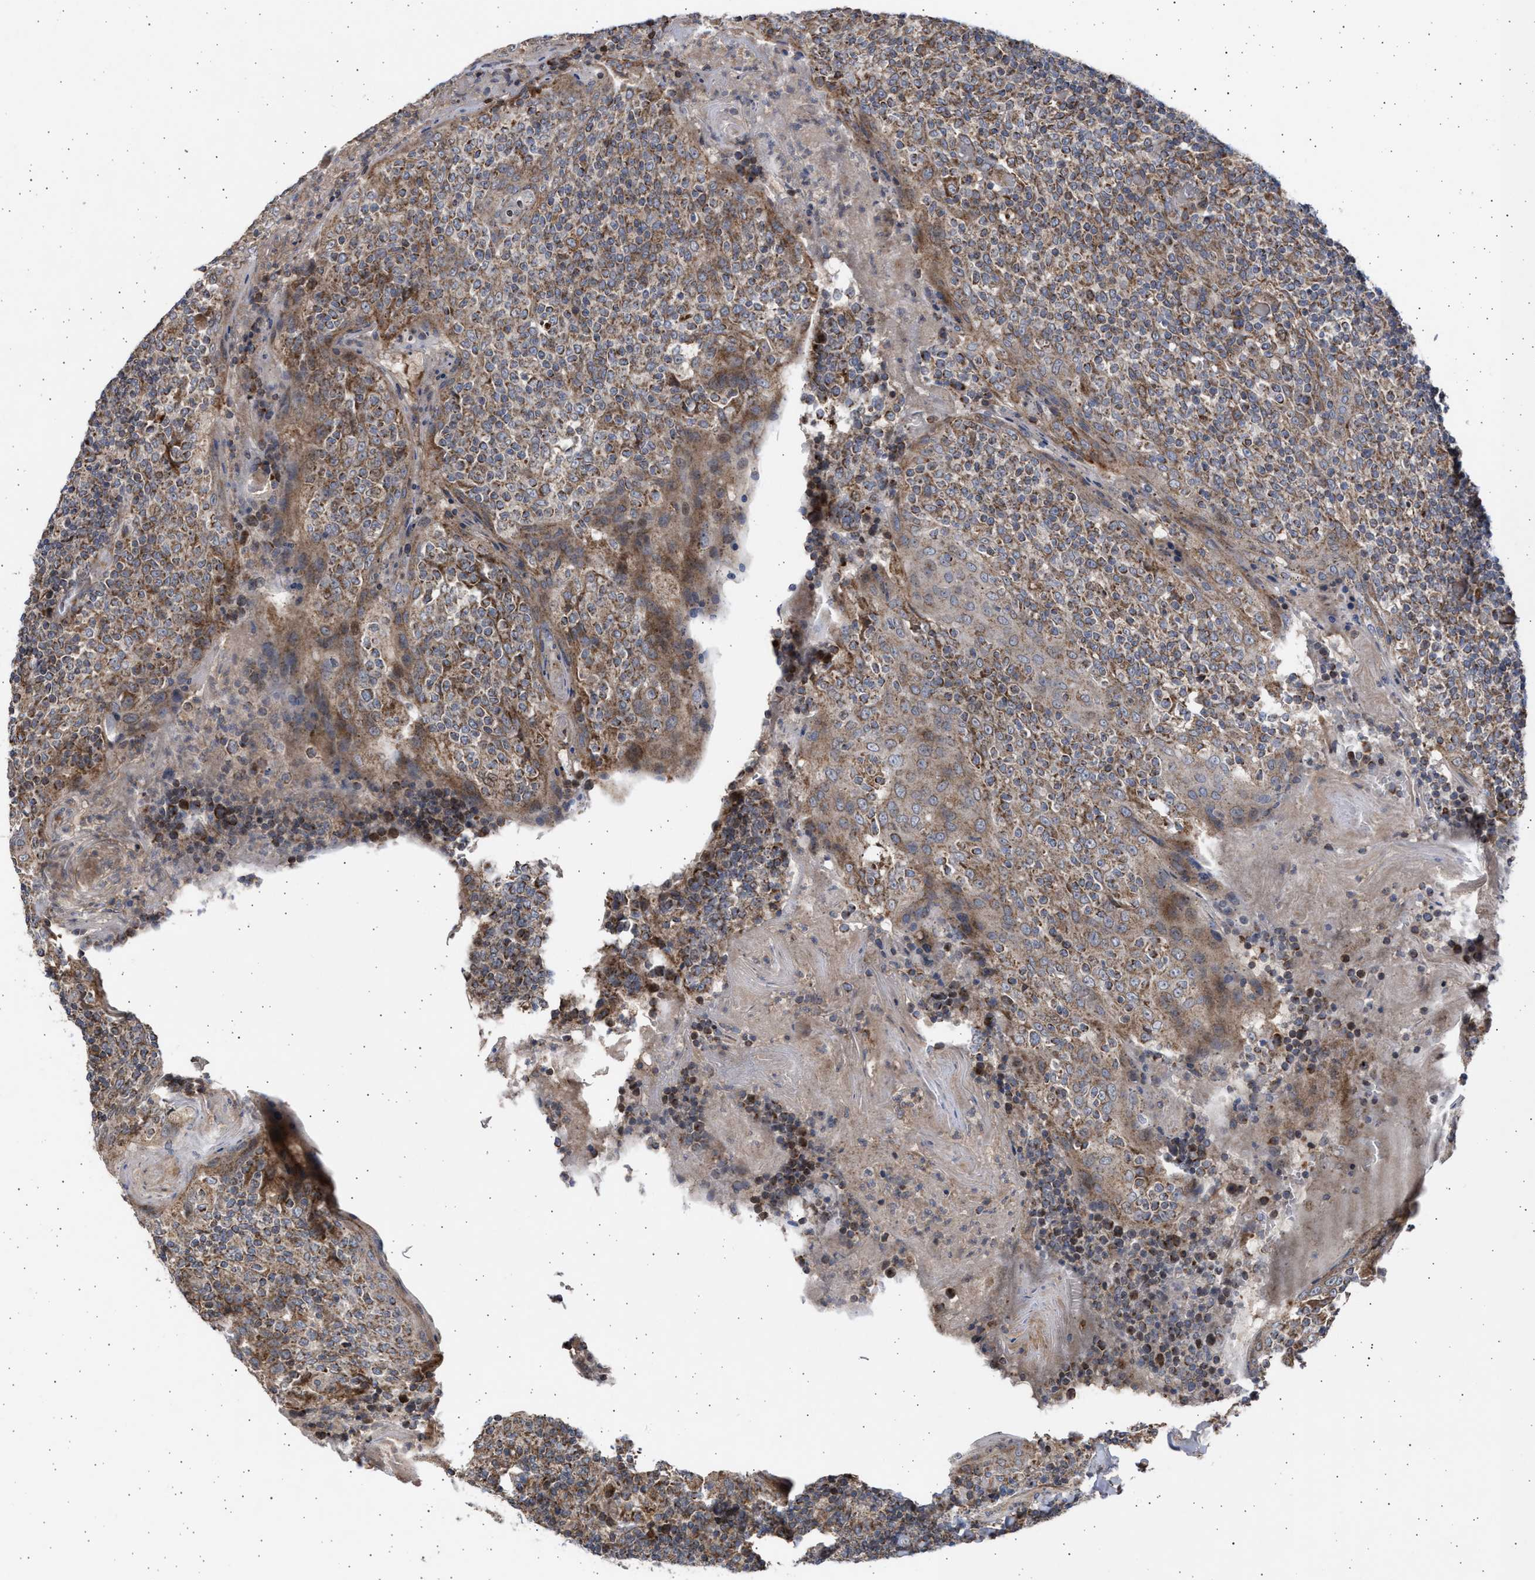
{"staining": {"intensity": "strong", "quantity": "<25%", "location": "cytoplasmic/membranous"}, "tissue": "tonsil", "cell_type": "Germinal center cells", "image_type": "normal", "snomed": [{"axis": "morphology", "description": "Normal tissue, NOS"}, {"axis": "topography", "description": "Tonsil"}], "caption": "IHC (DAB) staining of unremarkable human tonsil reveals strong cytoplasmic/membranous protein positivity in approximately <25% of germinal center cells.", "gene": "TTC19", "patient": {"sex": "female", "age": 19}}